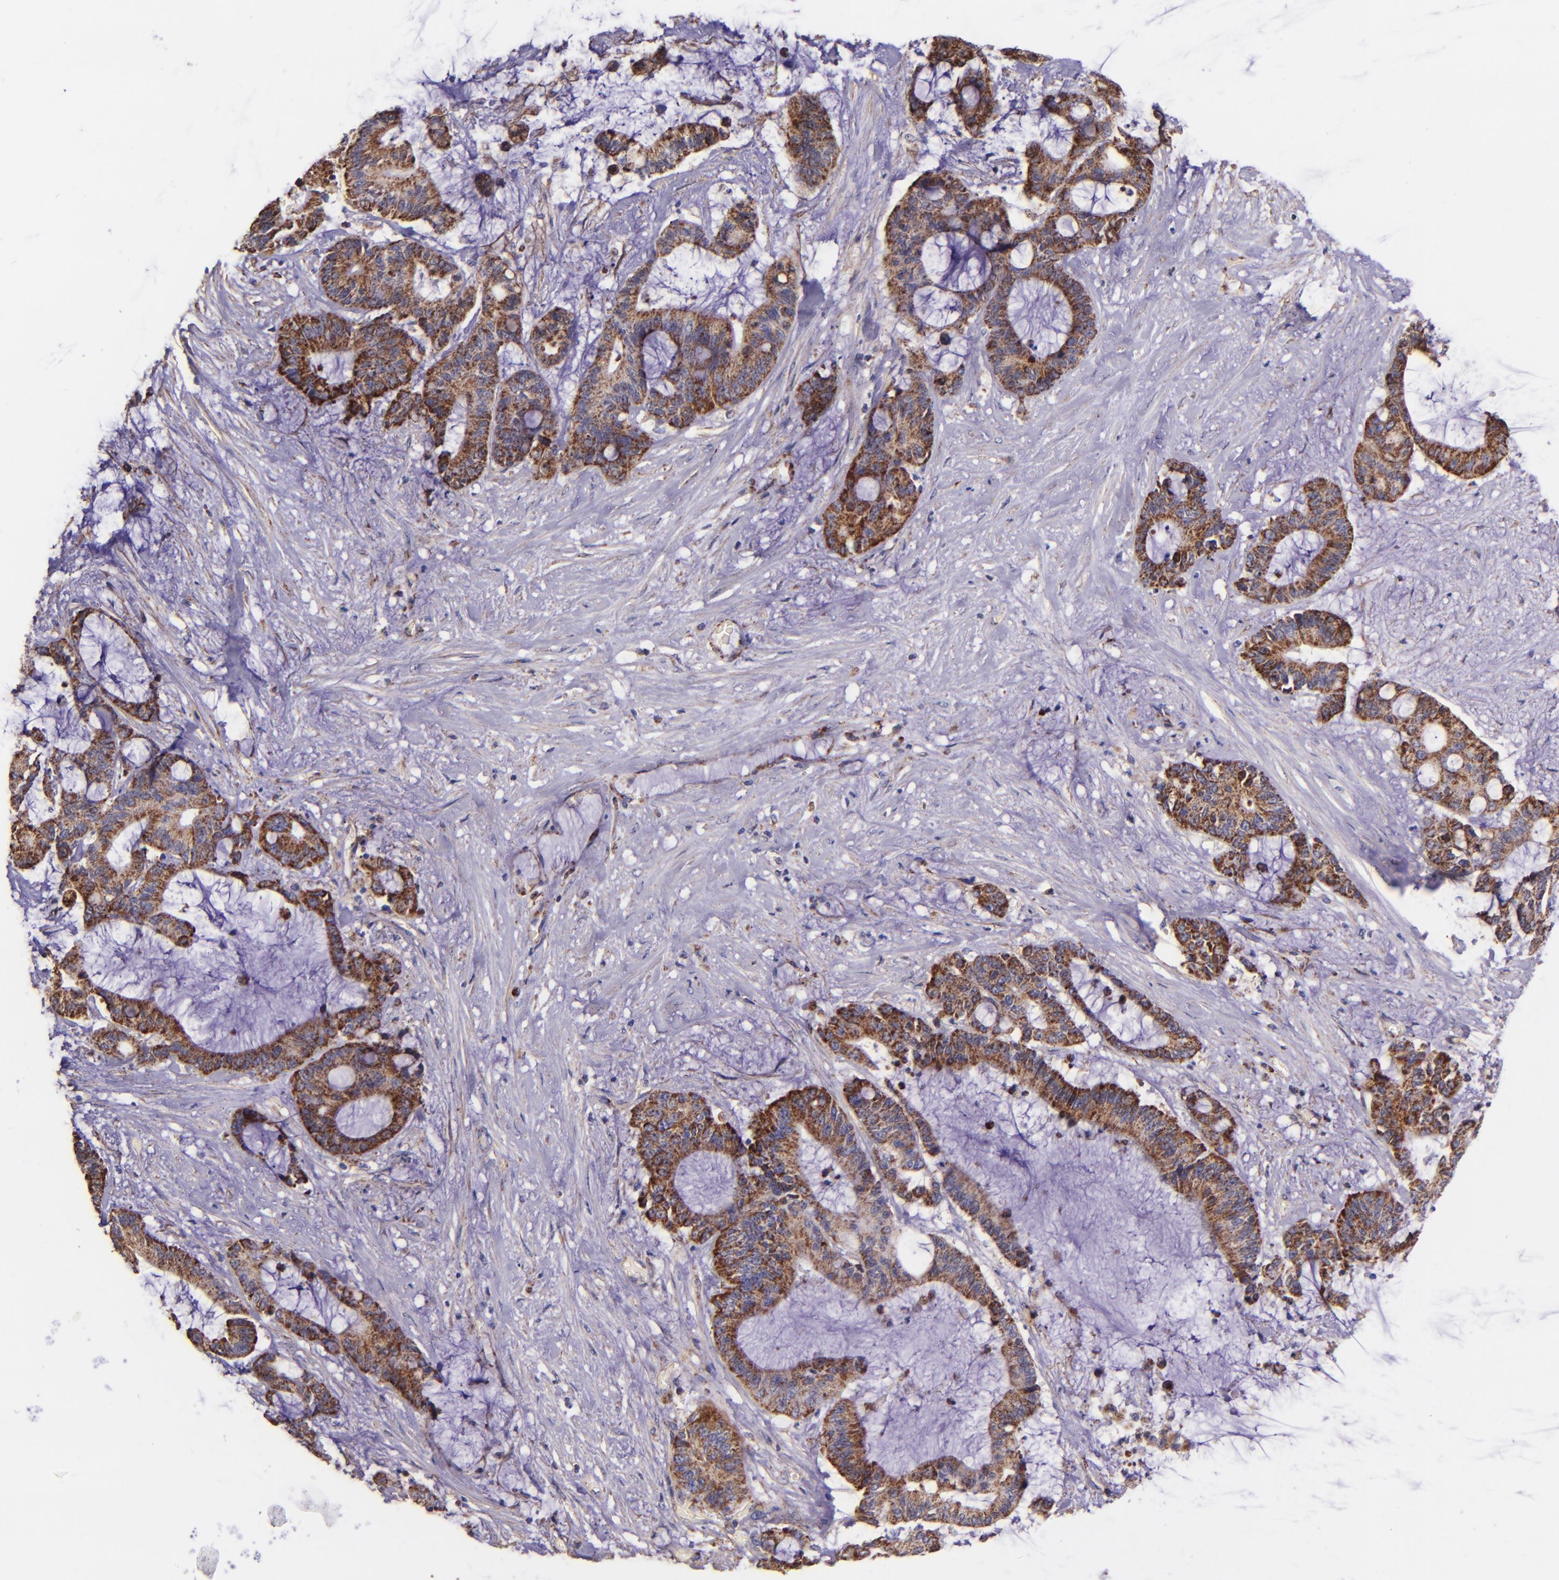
{"staining": {"intensity": "moderate", "quantity": ">75%", "location": "cytoplasmic/membranous"}, "tissue": "liver cancer", "cell_type": "Tumor cells", "image_type": "cancer", "snomed": [{"axis": "morphology", "description": "Cholangiocarcinoma"}, {"axis": "topography", "description": "Liver"}], "caption": "Brown immunohistochemical staining in human liver cancer reveals moderate cytoplasmic/membranous expression in approximately >75% of tumor cells. (Stains: DAB (3,3'-diaminobenzidine) in brown, nuclei in blue, Microscopy: brightfield microscopy at high magnification).", "gene": "IDH3G", "patient": {"sex": "female", "age": 73}}